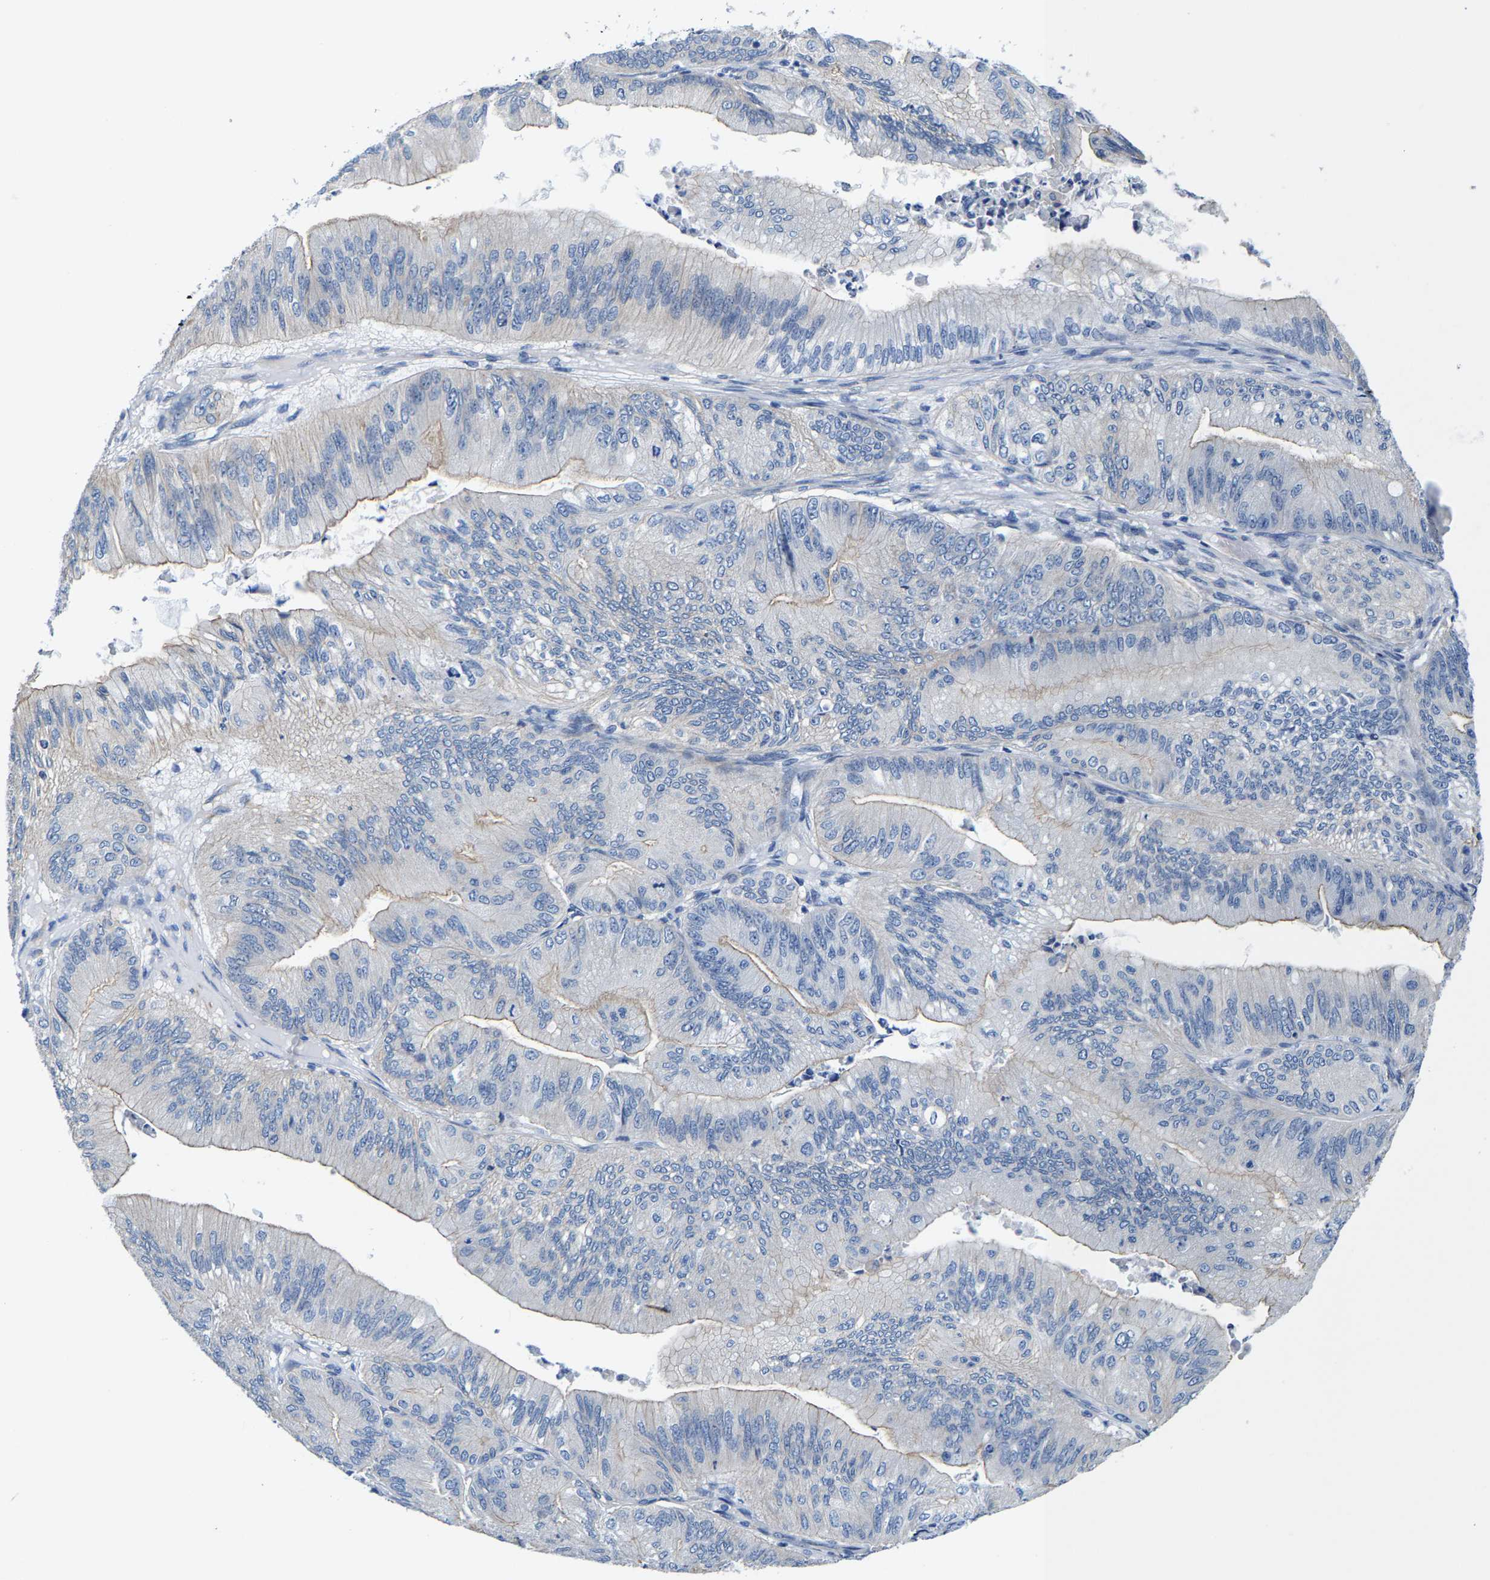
{"staining": {"intensity": "negative", "quantity": "none", "location": "none"}, "tissue": "ovarian cancer", "cell_type": "Tumor cells", "image_type": "cancer", "snomed": [{"axis": "morphology", "description": "Cystadenocarcinoma, mucinous, NOS"}, {"axis": "topography", "description": "Ovary"}], "caption": "Tumor cells are negative for protein expression in human ovarian cancer. (DAB immunohistochemistry (IHC) with hematoxylin counter stain).", "gene": "DSCAM", "patient": {"sex": "female", "age": 61}}